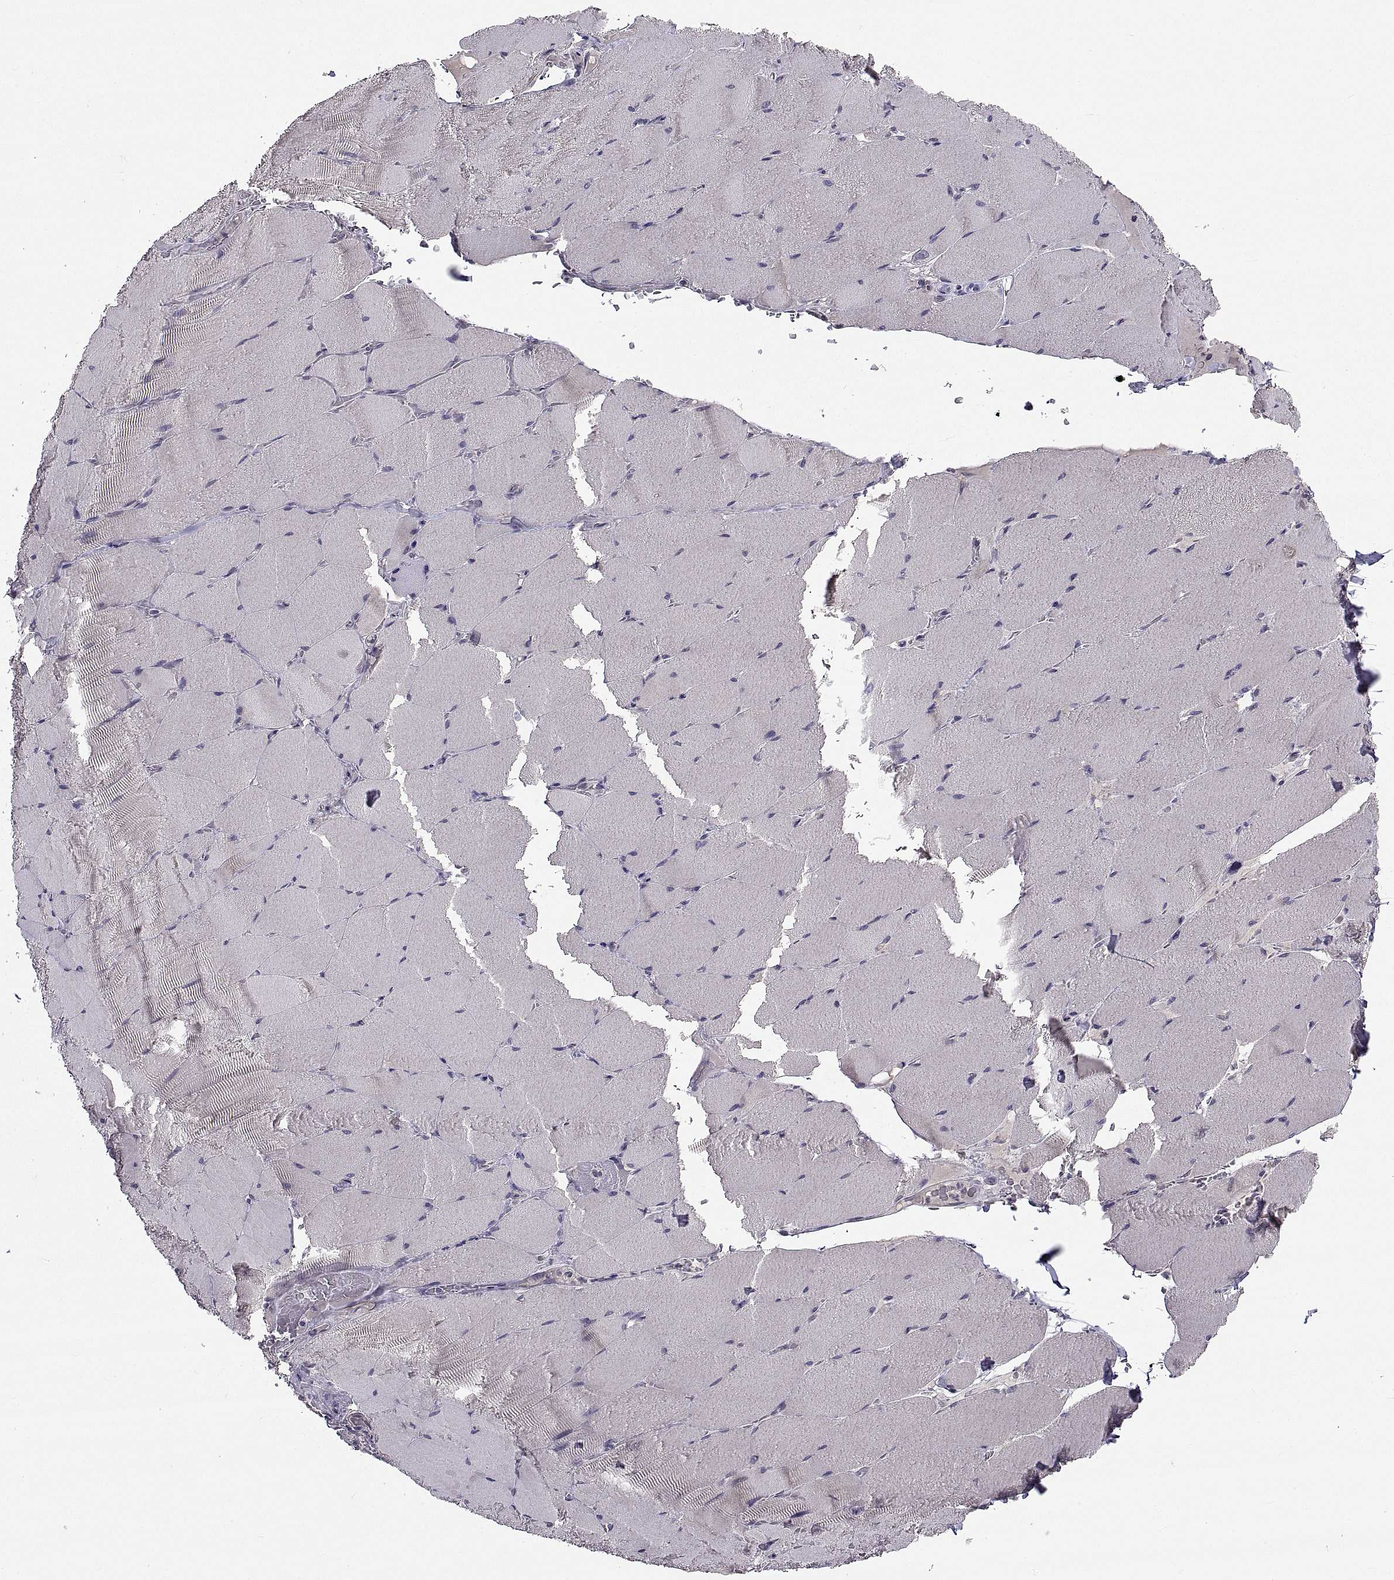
{"staining": {"intensity": "negative", "quantity": "none", "location": "none"}, "tissue": "skeletal muscle", "cell_type": "Myocytes", "image_type": "normal", "snomed": [{"axis": "morphology", "description": "Normal tissue, NOS"}, {"axis": "topography", "description": "Skeletal muscle"}], "caption": "High magnification brightfield microscopy of unremarkable skeletal muscle stained with DAB (brown) and counterstained with hematoxylin (blue): myocytes show no significant positivity.", "gene": "NPTX2", "patient": {"sex": "male", "age": 56}}